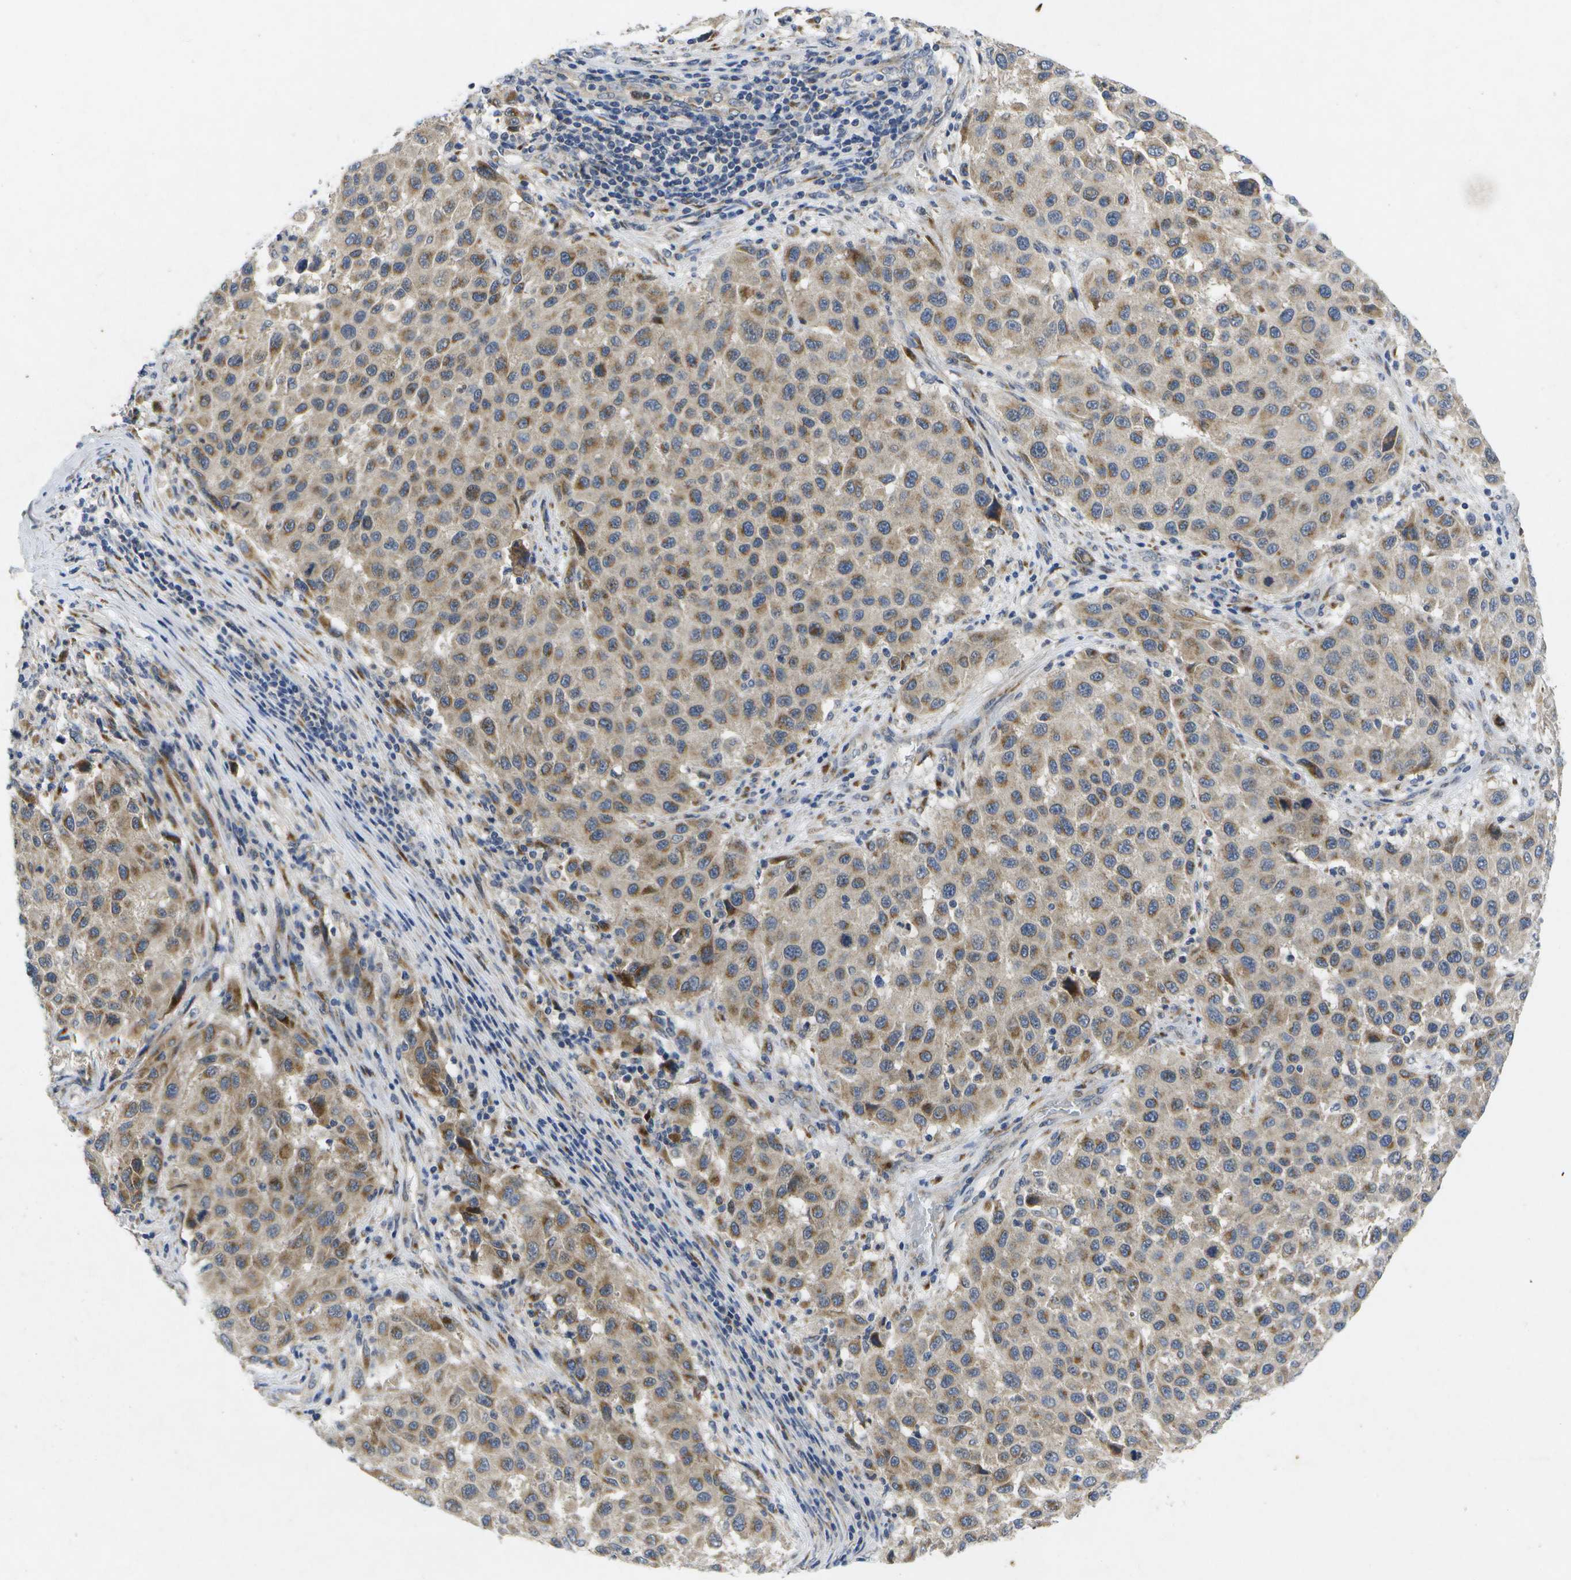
{"staining": {"intensity": "moderate", "quantity": "25%-75%", "location": "cytoplasmic/membranous"}, "tissue": "melanoma", "cell_type": "Tumor cells", "image_type": "cancer", "snomed": [{"axis": "morphology", "description": "Malignant melanoma, Metastatic site"}, {"axis": "topography", "description": "Lymph node"}], "caption": "A high-resolution photomicrograph shows immunohistochemistry (IHC) staining of melanoma, which reveals moderate cytoplasmic/membranous expression in approximately 25%-75% of tumor cells.", "gene": "KDELR1", "patient": {"sex": "male", "age": 61}}